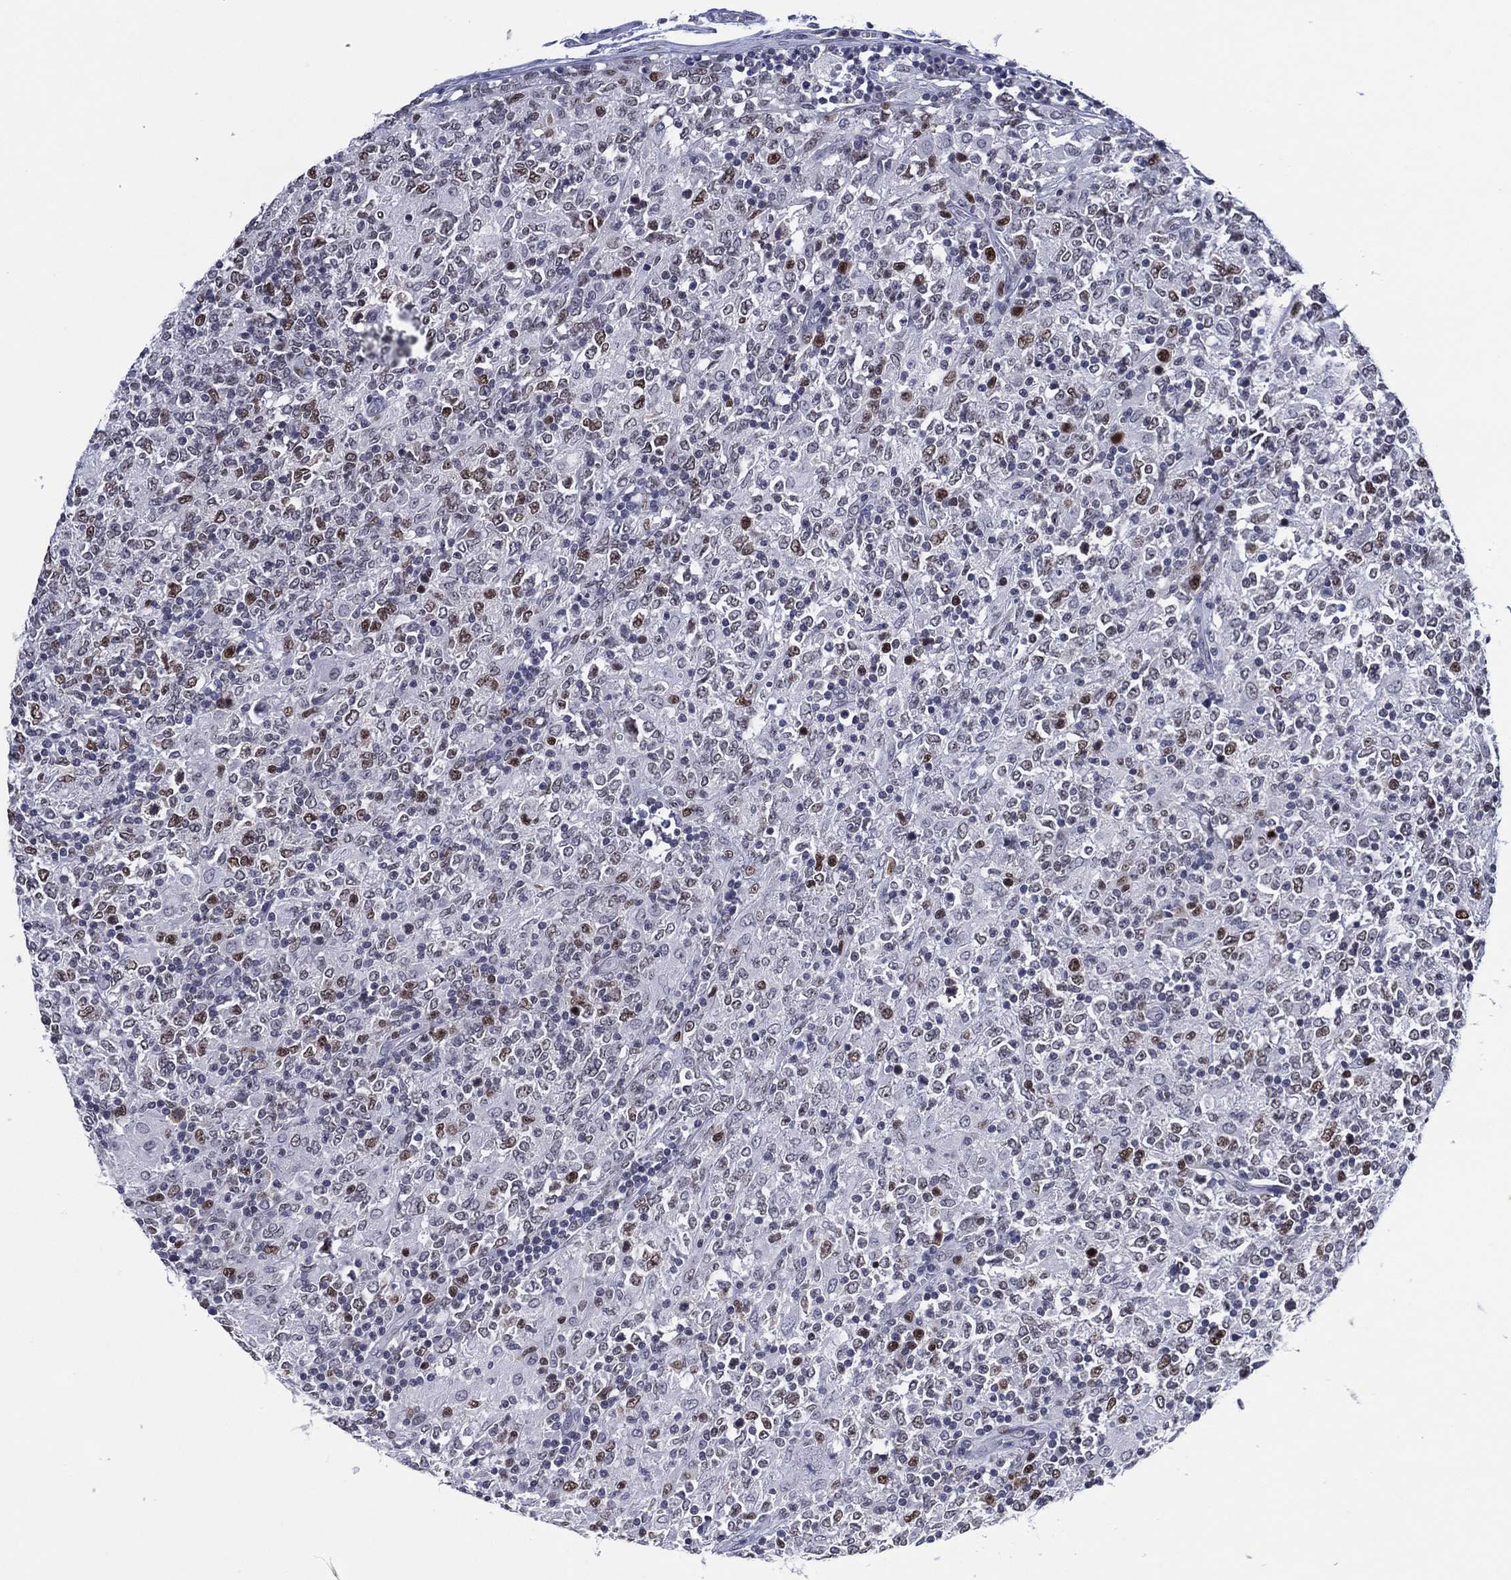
{"staining": {"intensity": "strong", "quantity": "<25%", "location": "nuclear"}, "tissue": "lymphoma", "cell_type": "Tumor cells", "image_type": "cancer", "snomed": [{"axis": "morphology", "description": "Malignant lymphoma, non-Hodgkin's type, High grade"}, {"axis": "topography", "description": "Lymph node"}], "caption": "This is an image of immunohistochemistry (IHC) staining of high-grade malignant lymphoma, non-Hodgkin's type, which shows strong staining in the nuclear of tumor cells.", "gene": "GATA6", "patient": {"sex": "female", "age": 84}}